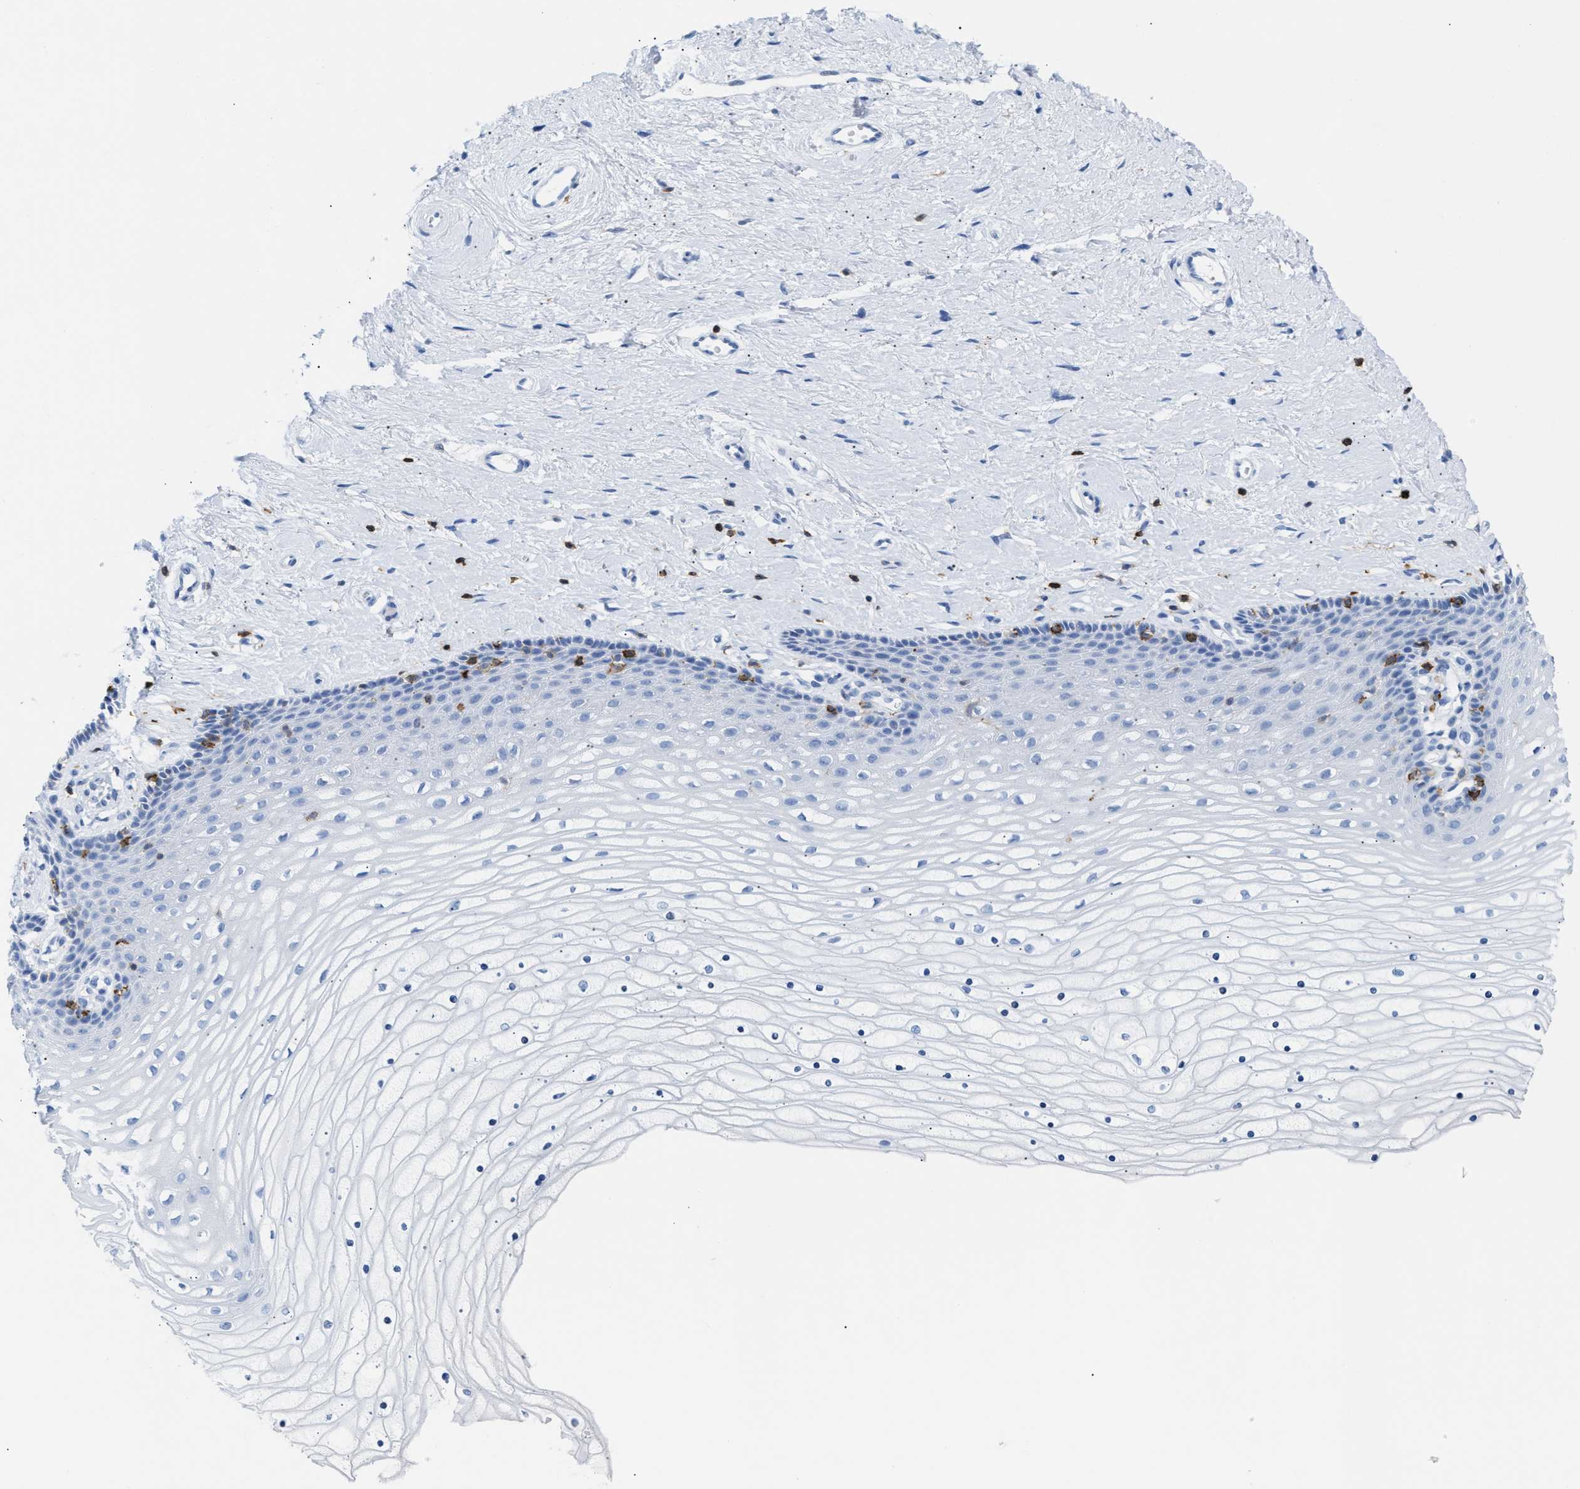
{"staining": {"intensity": "negative", "quantity": "none", "location": "none"}, "tissue": "cervix", "cell_type": "Glandular cells", "image_type": "normal", "snomed": [{"axis": "morphology", "description": "Normal tissue, NOS"}, {"axis": "topography", "description": "Cervix"}], "caption": "An IHC image of unremarkable cervix is shown. There is no staining in glandular cells of cervix. Nuclei are stained in blue.", "gene": "LCP1", "patient": {"sex": "female", "age": 39}}